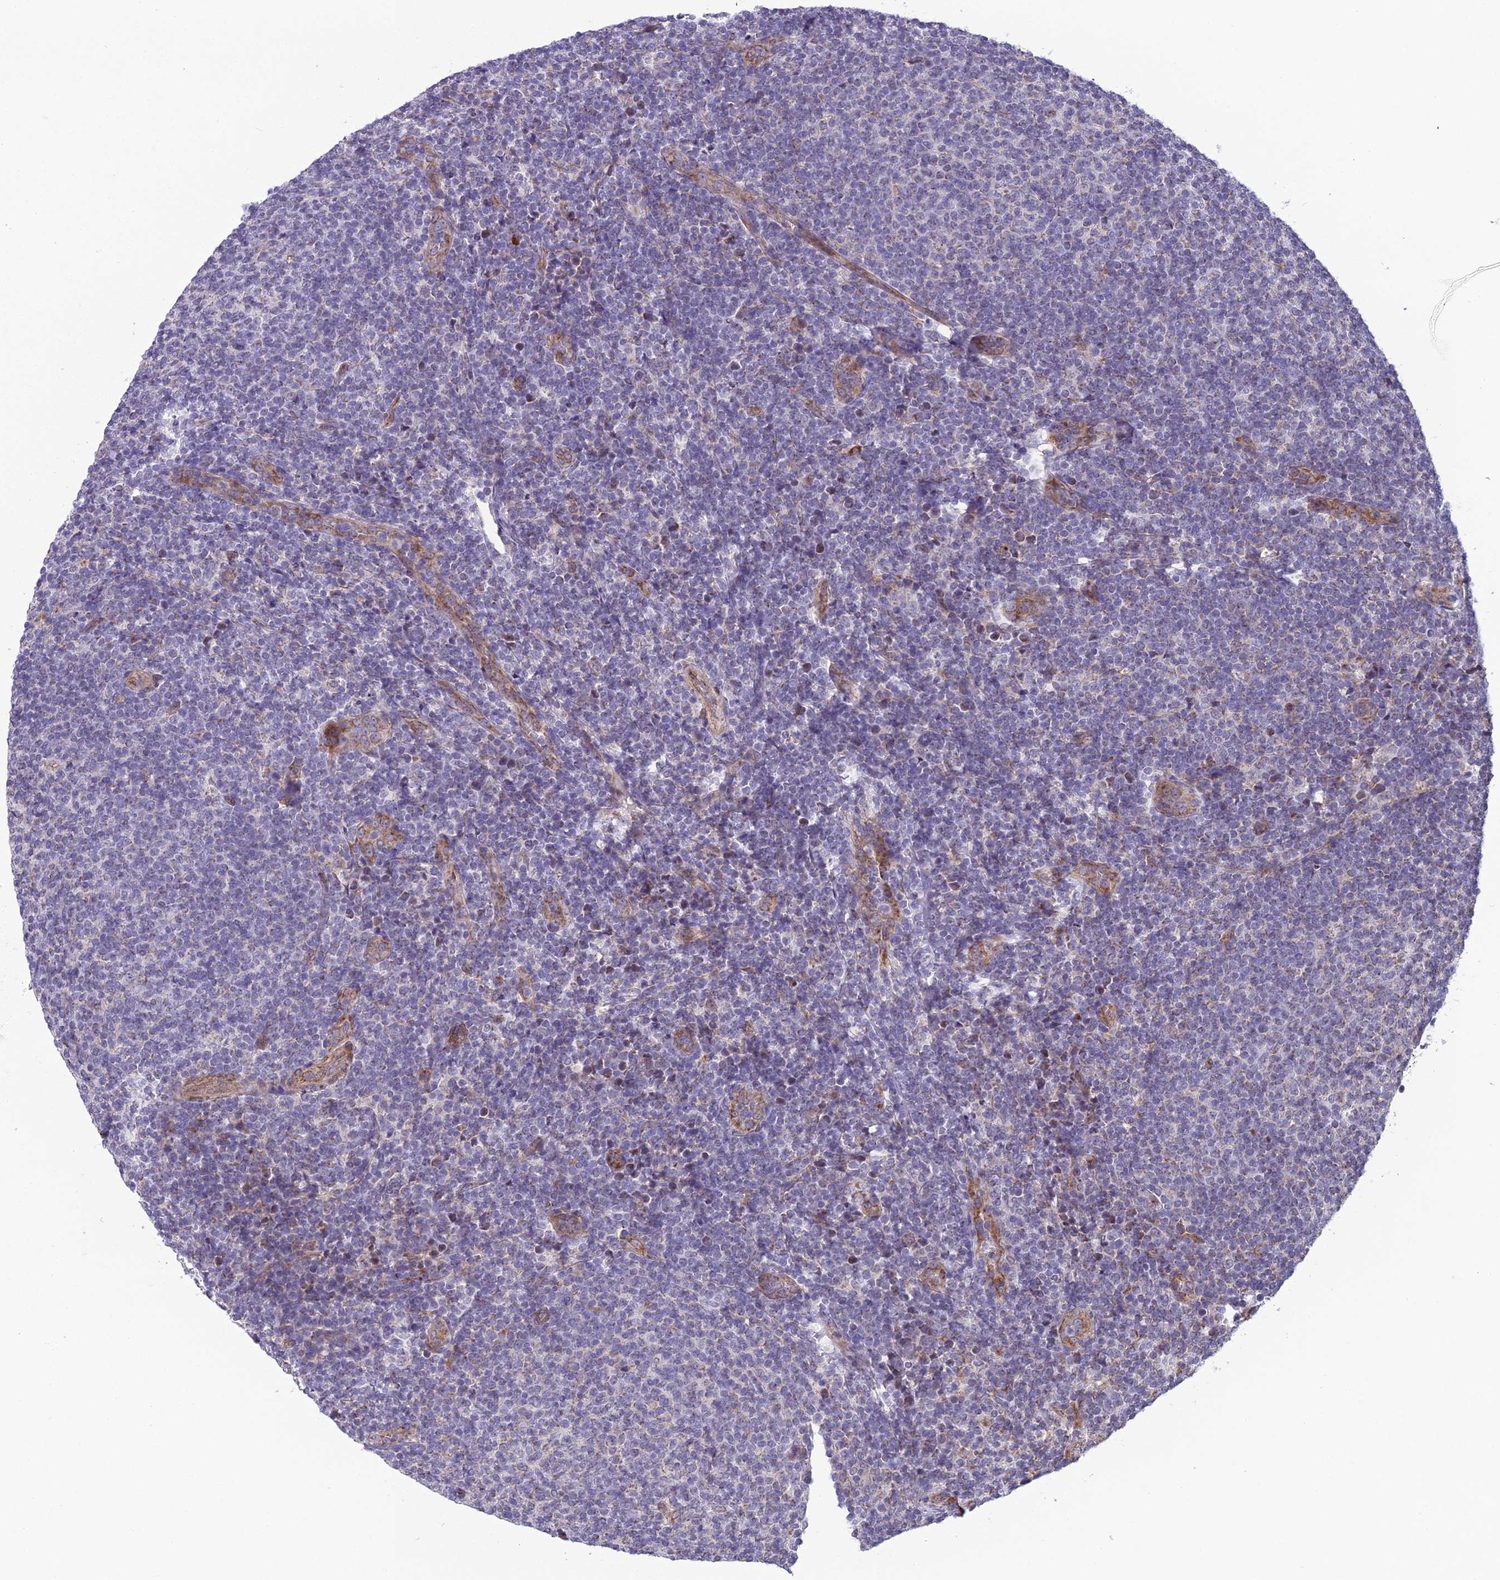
{"staining": {"intensity": "negative", "quantity": "none", "location": "none"}, "tissue": "lymphoma", "cell_type": "Tumor cells", "image_type": "cancer", "snomed": [{"axis": "morphology", "description": "Malignant lymphoma, non-Hodgkin's type, Low grade"}, {"axis": "topography", "description": "Lymph node"}], "caption": "Low-grade malignant lymphoma, non-Hodgkin's type was stained to show a protein in brown. There is no significant expression in tumor cells.", "gene": "NODAL", "patient": {"sex": "male", "age": 66}}